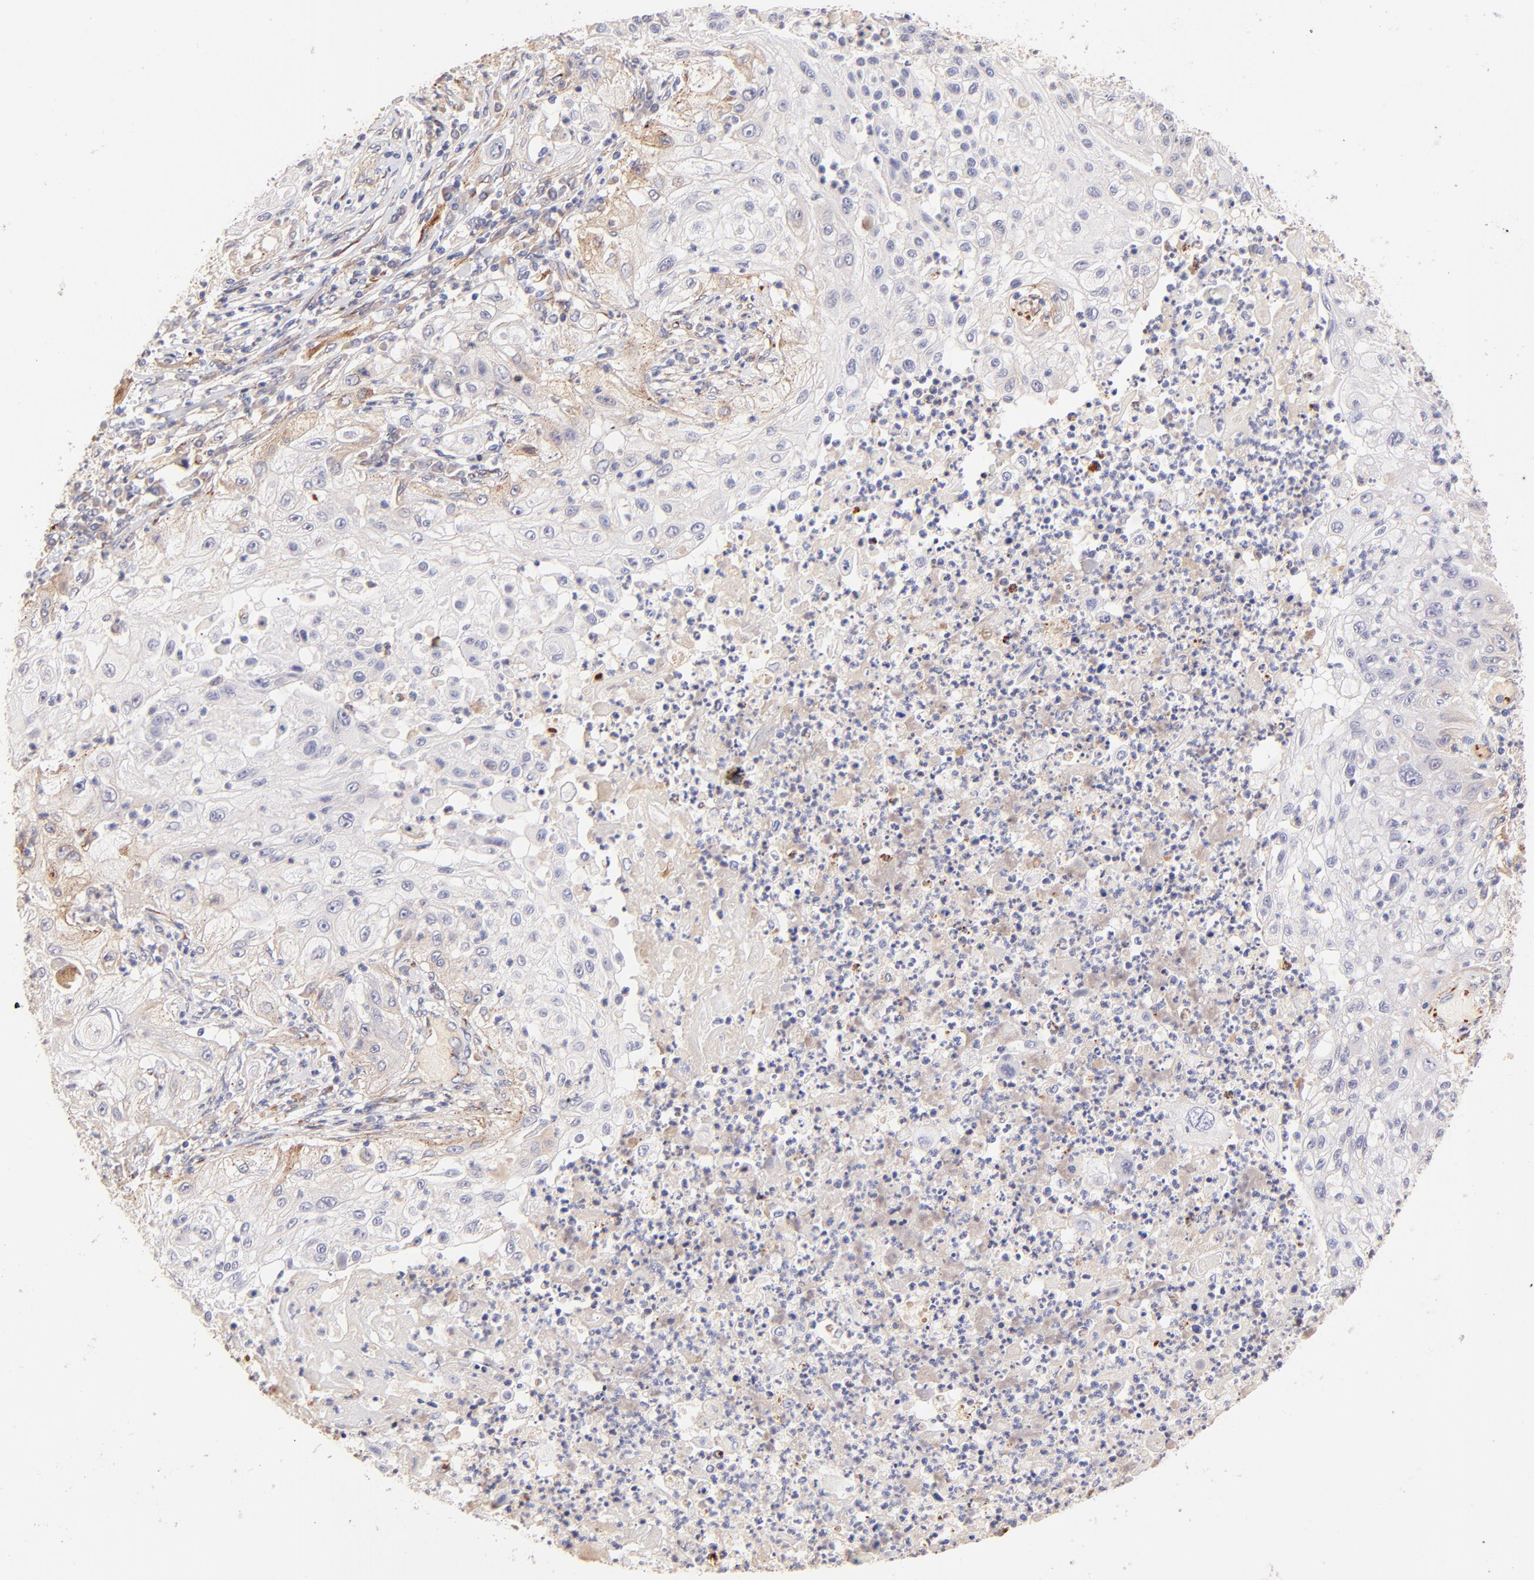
{"staining": {"intensity": "negative", "quantity": "none", "location": "none"}, "tissue": "lung cancer", "cell_type": "Tumor cells", "image_type": "cancer", "snomed": [{"axis": "morphology", "description": "Inflammation, NOS"}, {"axis": "morphology", "description": "Squamous cell carcinoma, NOS"}, {"axis": "topography", "description": "Lymph node"}, {"axis": "topography", "description": "Soft tissue"}, {"axis": "topography", "description": "Lung"}], "caption": "Tumor cells show no significant expression in squamous cell carcinoma (lung). (Brightfield microscopy of DAB IHC at high magnification).", "gene": "SPARC", "patient": {"sex": "male", "age": 66}}